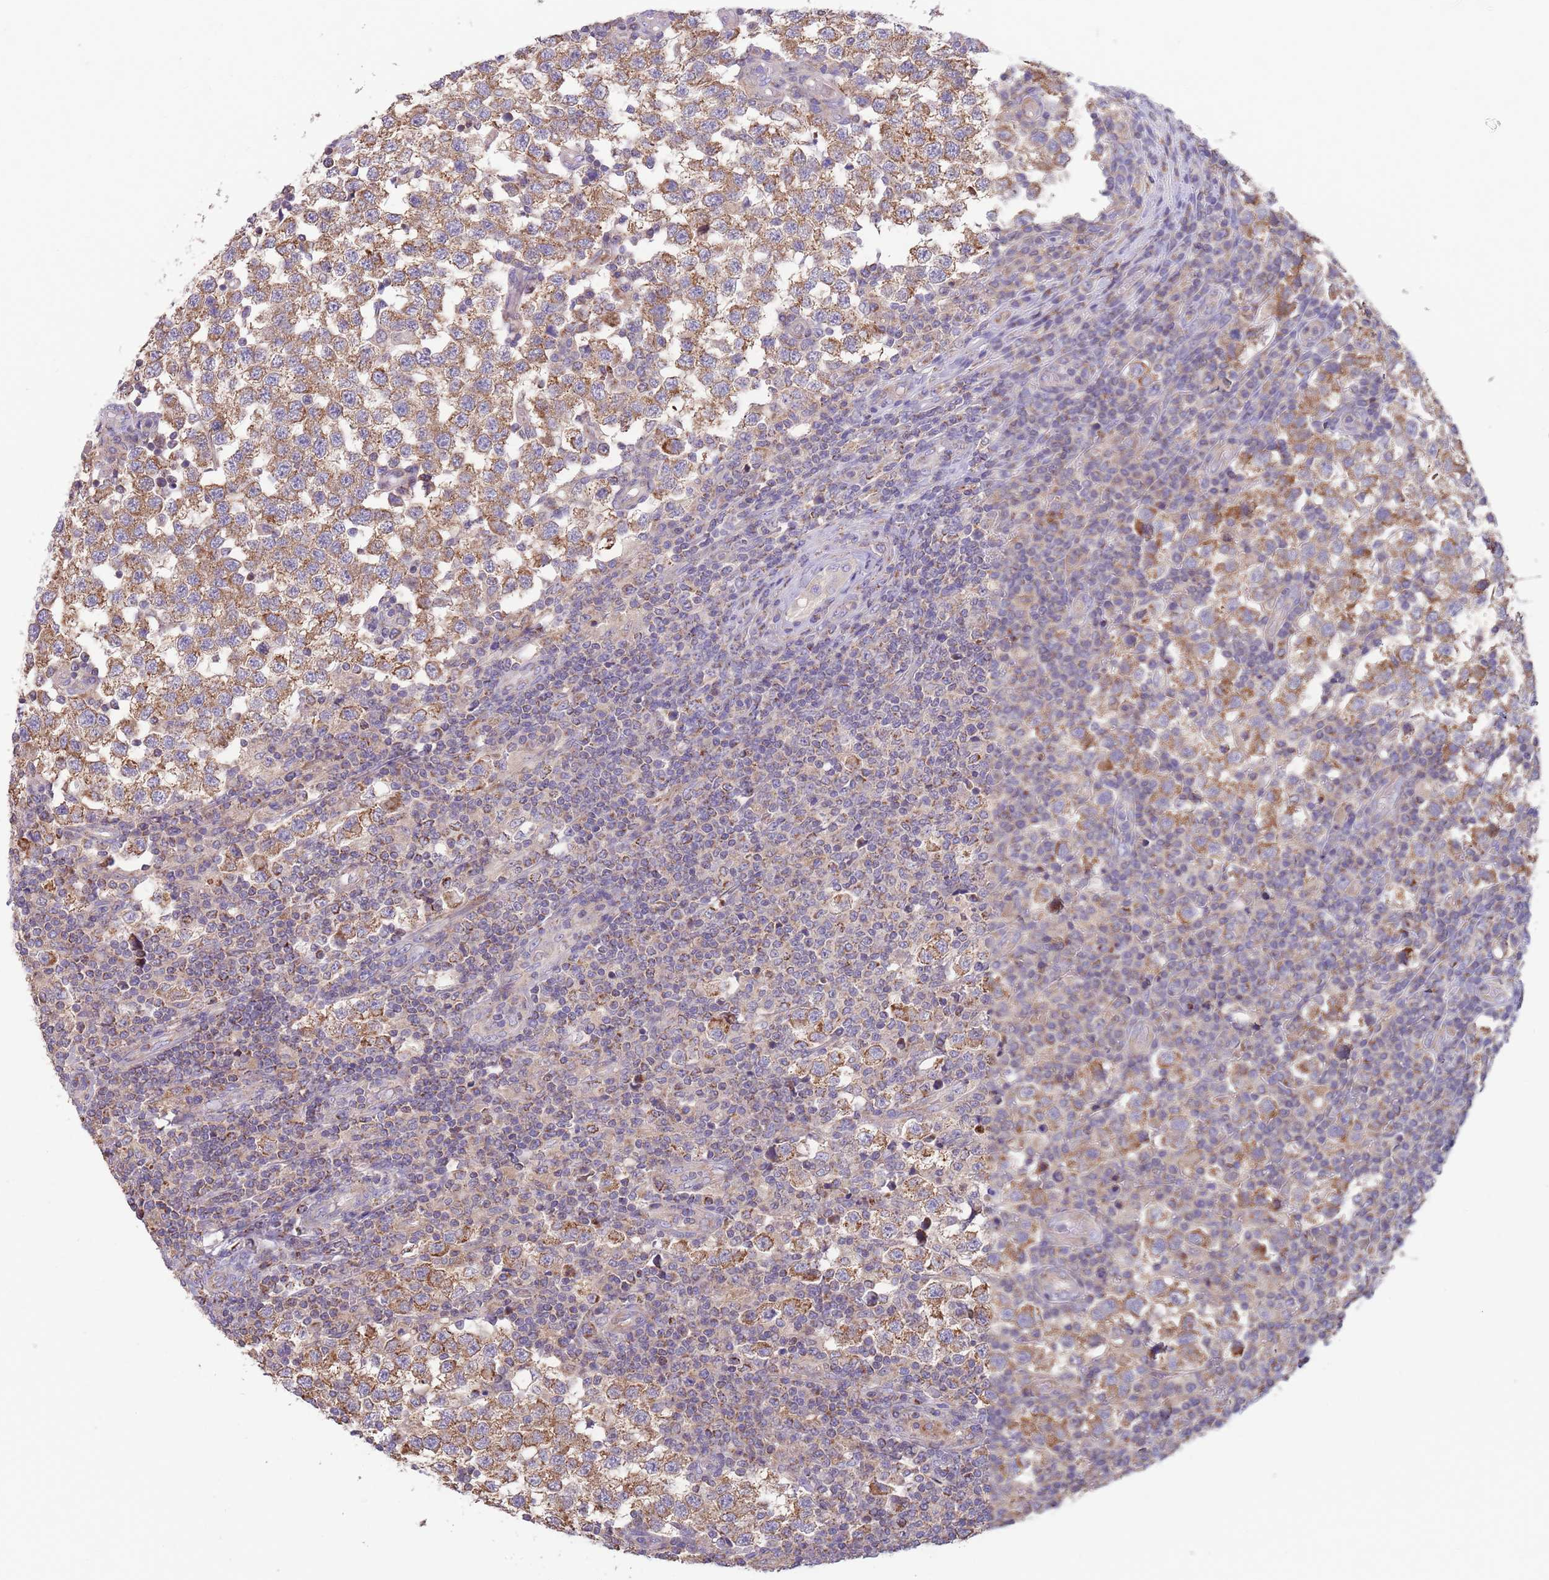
{"staining": {"intensity": "moderate", "quantity": ">75%", "location": "cytoplasmic/membranous"}, "tissue": "testis cancer", "cell_type": "Tumor cells", "image_type": "cancer", "snomed": [{"axis": "morphology", "description": "Seminoma, NOS"}, {"axis": "topography", "description": "Testis"}], "caption": "Moderate cytoplasmic/membranous expression for a protein is seen in approximately >75% of tumor cells of testis cancer (seminoma) using immunohistochemistry.", "gene": "SLC25A42", "patient": {"sex": "male", "age": 34}}